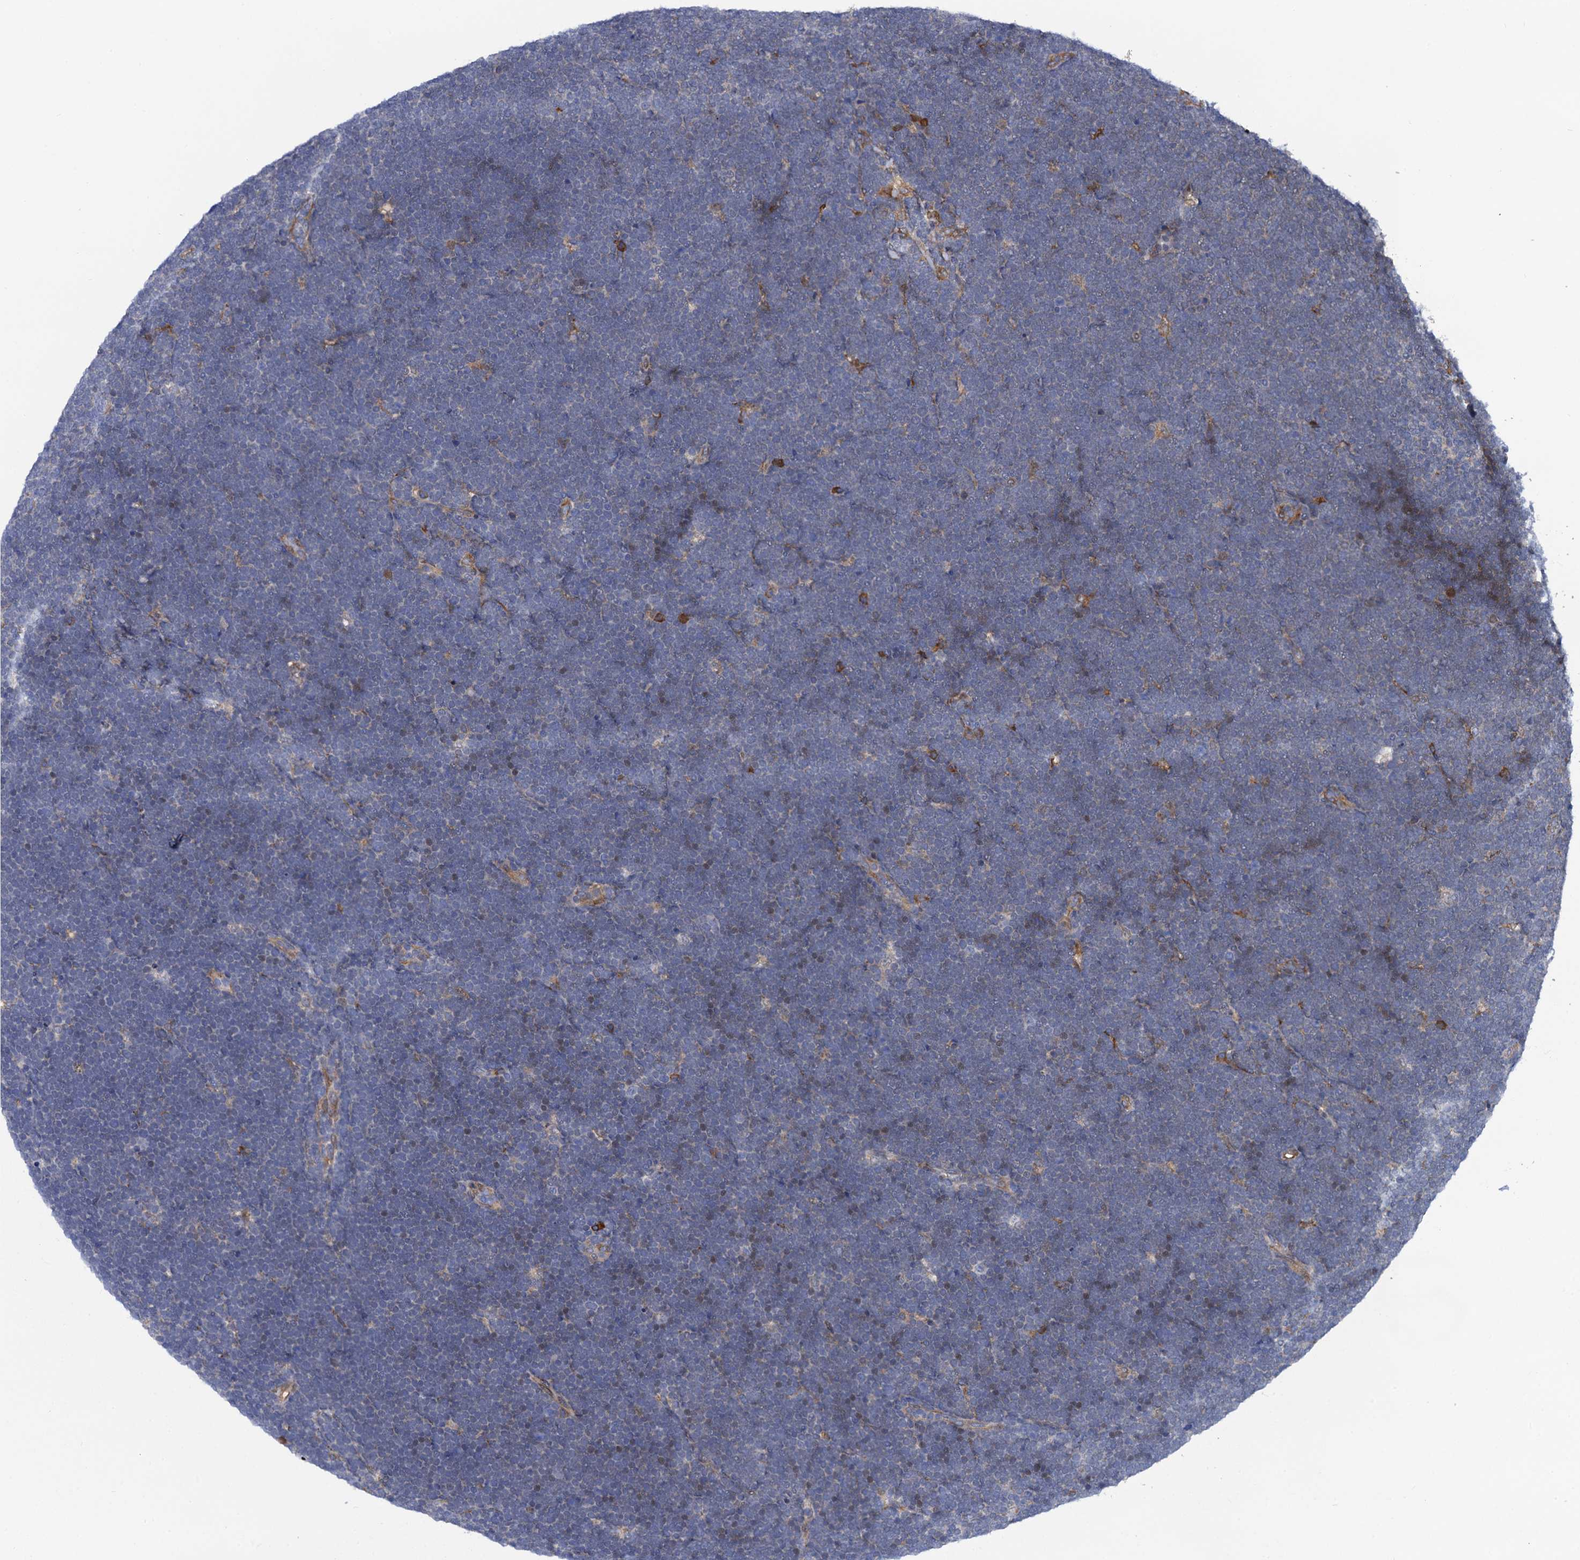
{"staining": {"intensity": "negative", "quantity": "none", "location": "none"}, "tissue": "lymphoma", "cell_type": "Tumor cells", "image_type": "cancer", "snomed": [{"axis": "morphology", "description": "Malignant lymphoma, non-Hodgkin's type, High grade"}, {"axis": "topography", "description": "Lymph node"}], "caption": "Tumor cells show no significant protein expression in high-grade malignant lymphoma, non-Hodgkin's type.", "gene": "PGLS", "patient": {"sex": "male", "age": 13}}